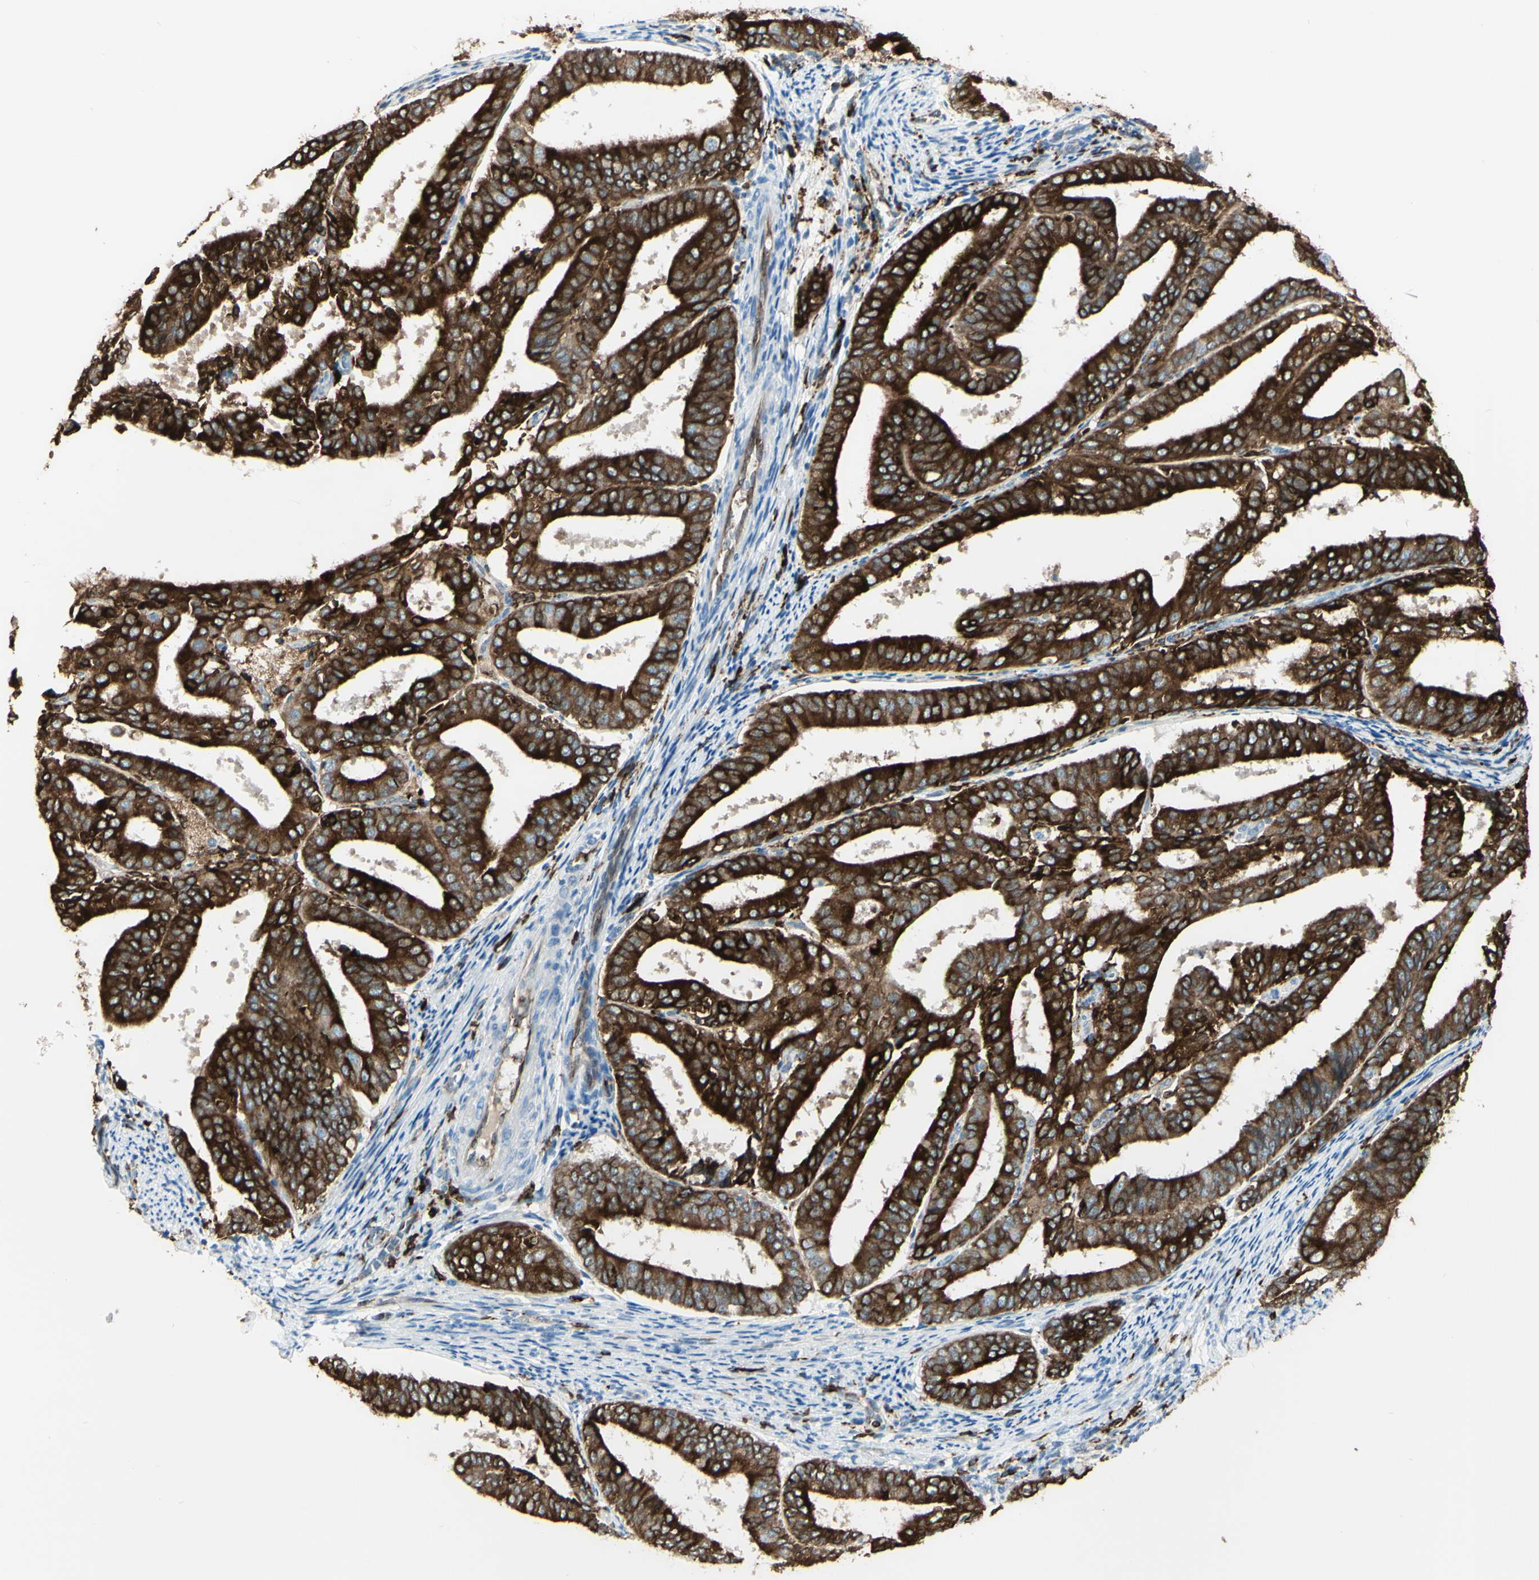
{"staining": {"intensity": "strong", "quantity": ">75%", "location": "cytoplasmic/membranous"}, "tissue": "endometrial cancer", "cell_type": "Tumor cells", "image_type": "cancer", "snomed": [{"axis": "morphology", "description": "Adenocarcinoma, NOS"}, {"axis": "topography", "description": "Endometrium"}], "caption": "A micrograph of endometrial cancer (adenocarcinoma) stained for a protein shows strong cytoplasmic/membranous brown staining in tumor cells. The staining was performed using DAB, with brown indicating positive protein expression. Nuclei are stained blue with hematoxylin.", "gene": "CD74", "patient": {"sex": "female", "age": 63}}